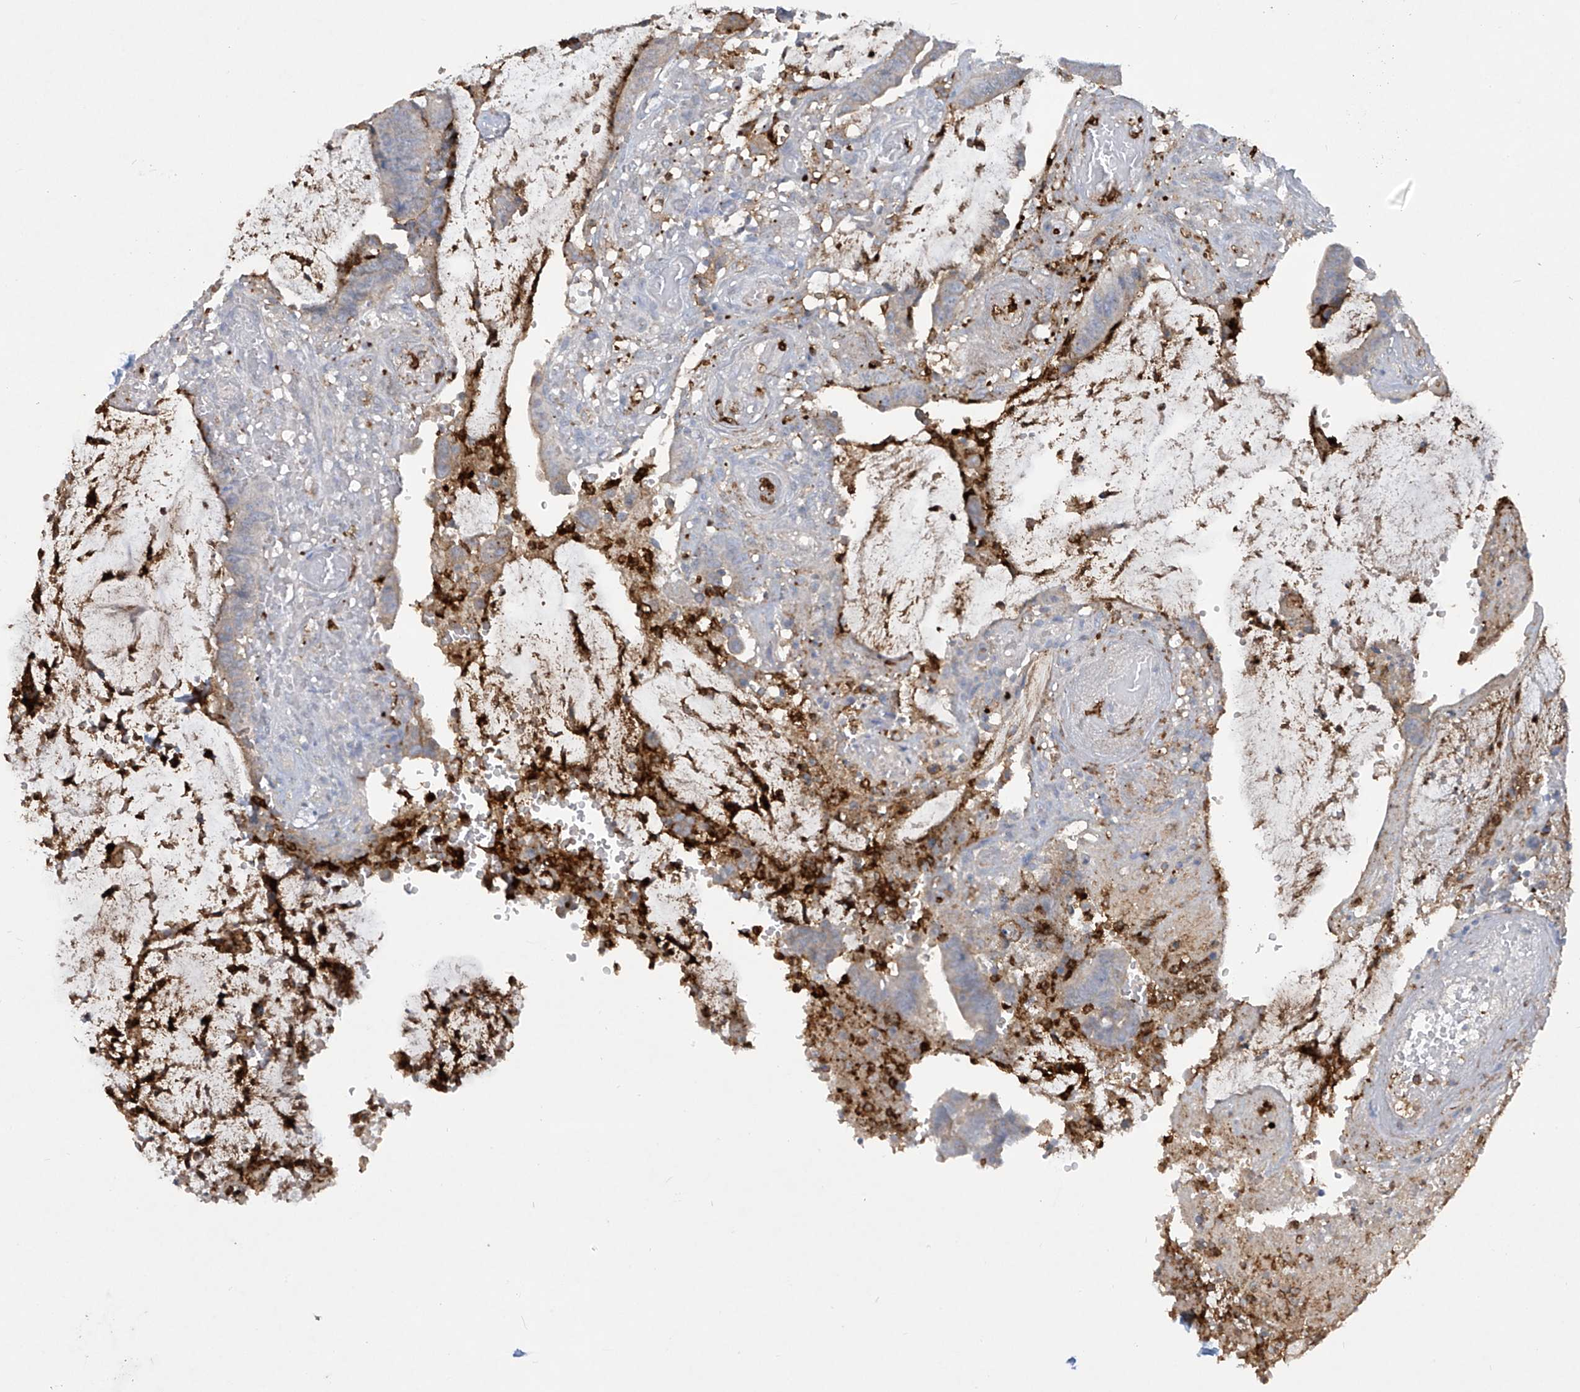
{"staining": {"intensity": "negative", "quantity": "none", "location": "none"}, "tissue": "colorectal cancer", "cell_type": "Tumor cells", "image_type": "cancer", "snomed": [{"axis": "morphology", "description": "Adenocarcinoma, NOS"}, {"axis": "topography", "description": "Rectum"}], "caption": "High power microscopy micrograph of an immunohistochemistry (IHC) micrograph of colorectal adenocarcinoma, revealing no significant staining in tumor cells. (Stains: DAB immunohistochemistry with hematoxylin counter stain, Microscopy: brightfield microscopy at high magnification).", "gene": "FCGR3A", "patient": {"sex": "female", "age": 66}}